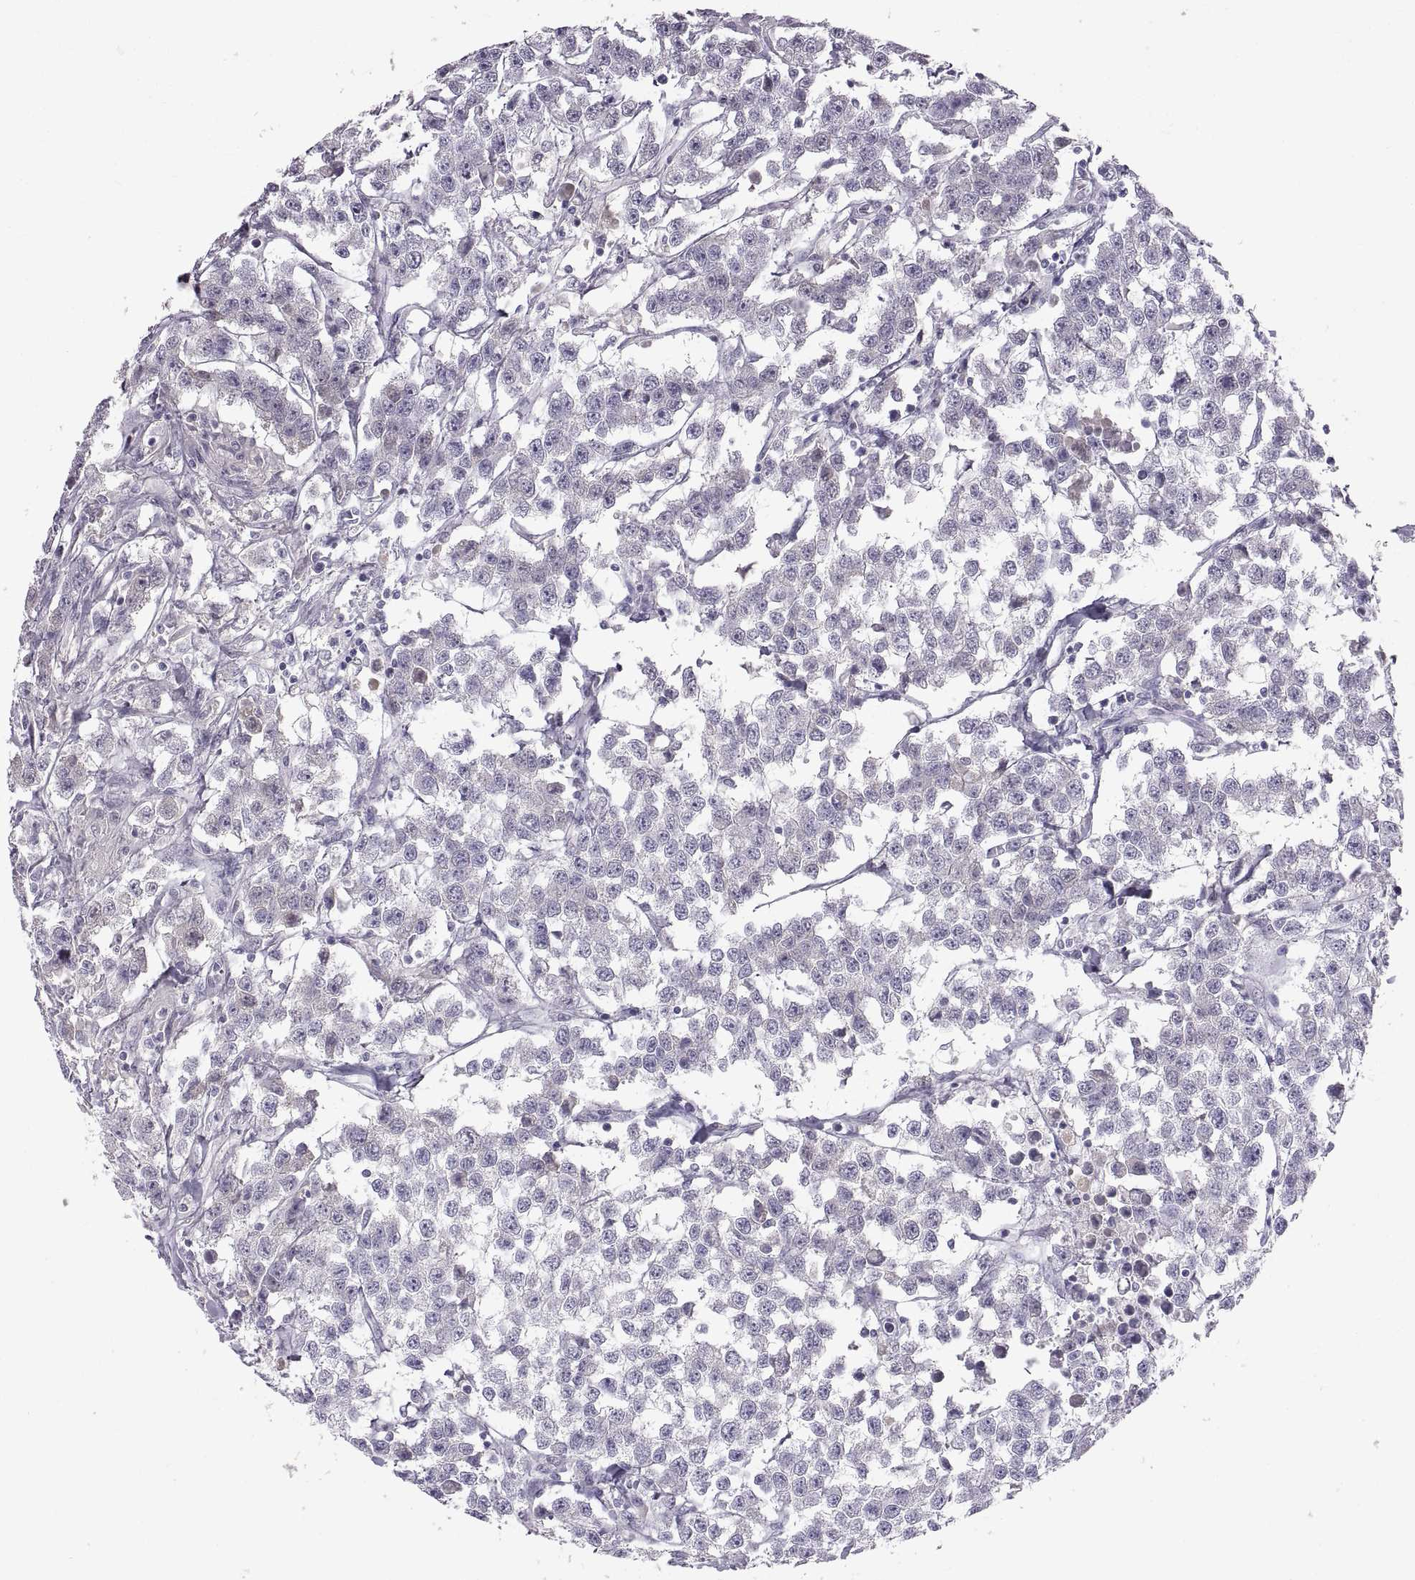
{"staining": {"intensity": "negative", "quantity": "none", "location": "none"}, "tissue": "testis cancer", "cell_type": "Tumor cells", "image_type": "cancer", "snomed": [{"axis": "morphology", "description": "Seminoma, NOS"}, {"axis": "topography", "description": "Testis"}], "caption": "IHC of human testis cancer (seminoma) reveals no positivity in tumor cells.", "gene": "WFDC8", "patient": {"sex": "male", "age": 59}}